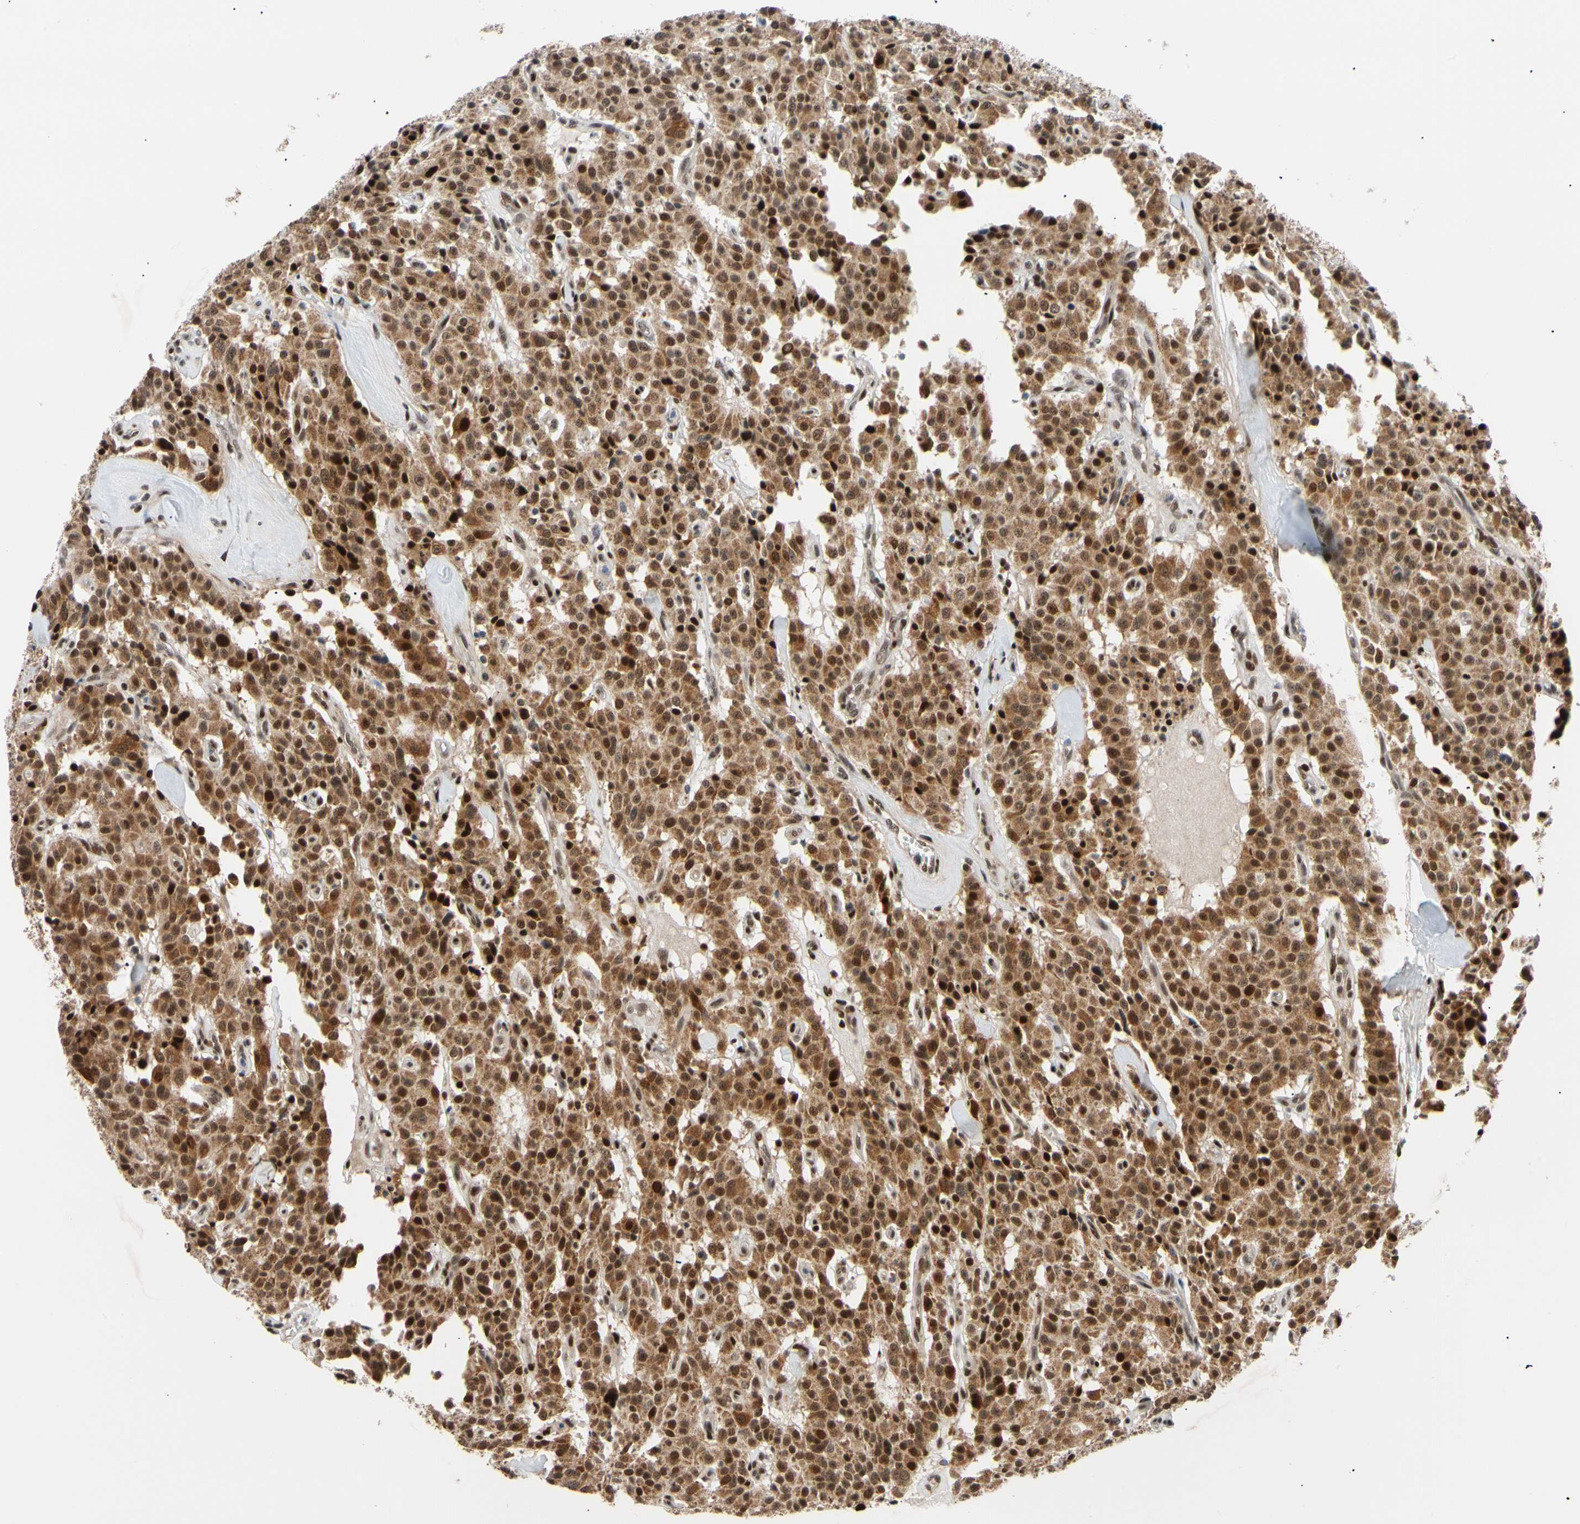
{"staining": {"intensity": "strong", "quantity": ">75%", "location": "cytoplasmic/membranous,nuclear"}, "tissue": "carcinoid", "cell_type": "Tumor cells", "image_type": "cancer", "snomed": [{"axis": "morphology", "description": "Carcinoid, malignant, NOS"}, {"axis": "topography", "description": "Lung"}], "caption": "IHC histopathology image of neoplastic tissue: human malignant carcinoid stained using immunohistochemistry (IHC) reveals high levels of strong protein expression localized specifically in the cytoplasmic/membranous and nuclear of tumor cells, appearing as a cytoplasmic/membranous and nuclear brown color.", "gene": "E2F1", "patient": {"sex": "male", "age": 30}}